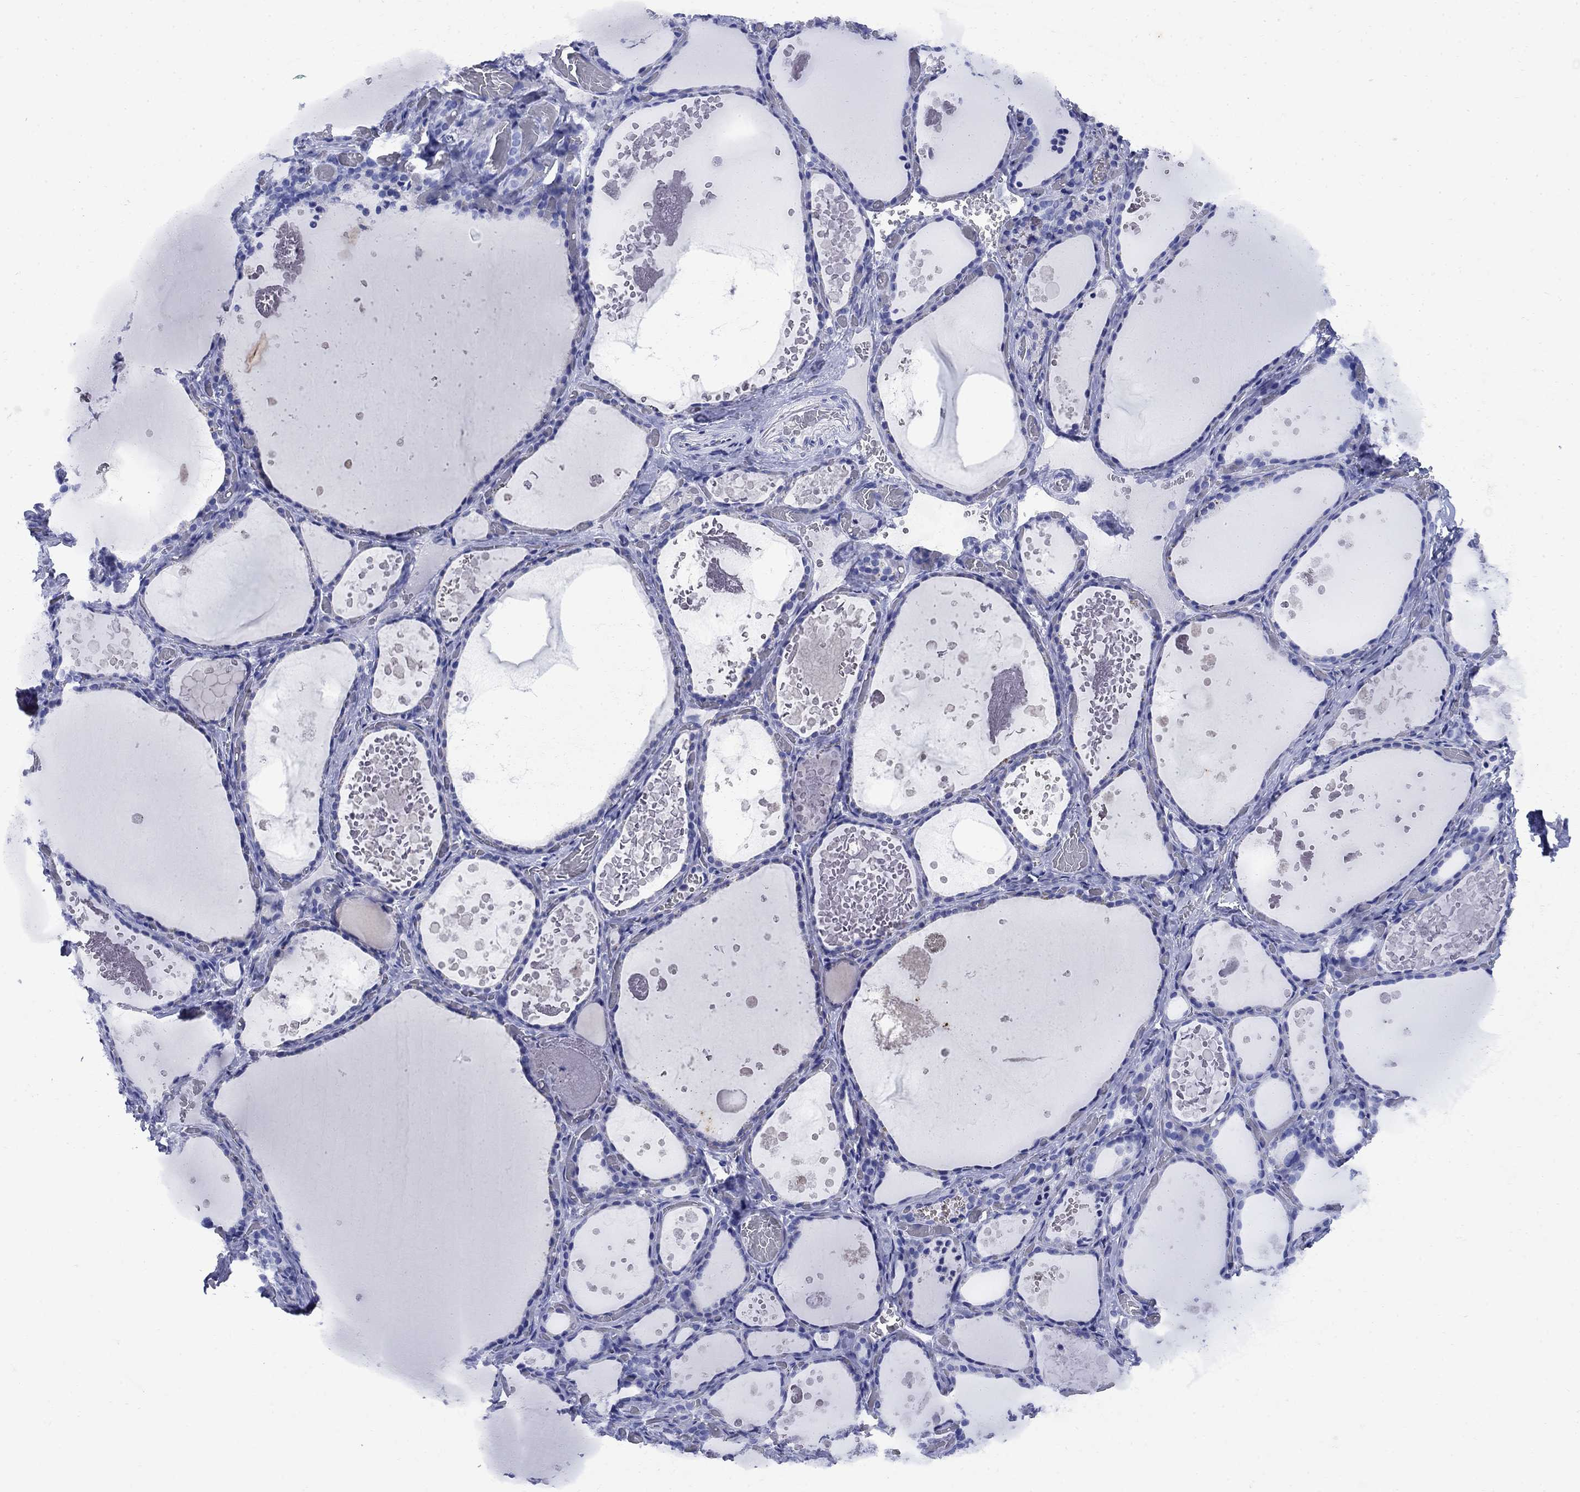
{"staining": {"intensity": "negative", "quantity": "none", "location": "none"}, "tissue": "thyroid gland", "cell_type": "Glandular cells", "image_type": "normal", "snomed": [{"axis": "morphology", "description": "Normal tissue, NOS"}, {"axis": "topography", "description": "Thyroid gland"}], "caption": "A high-resolution image shows immunohistochemistry (IHC) staining of unremarkable thyroid gland, which displays no significant staining in glandular cells. (Immunohistochemistry, brightfield microscopy, high magnification).", "gene": "CD1A", "patient": {"sex": "female", "age": 56}}